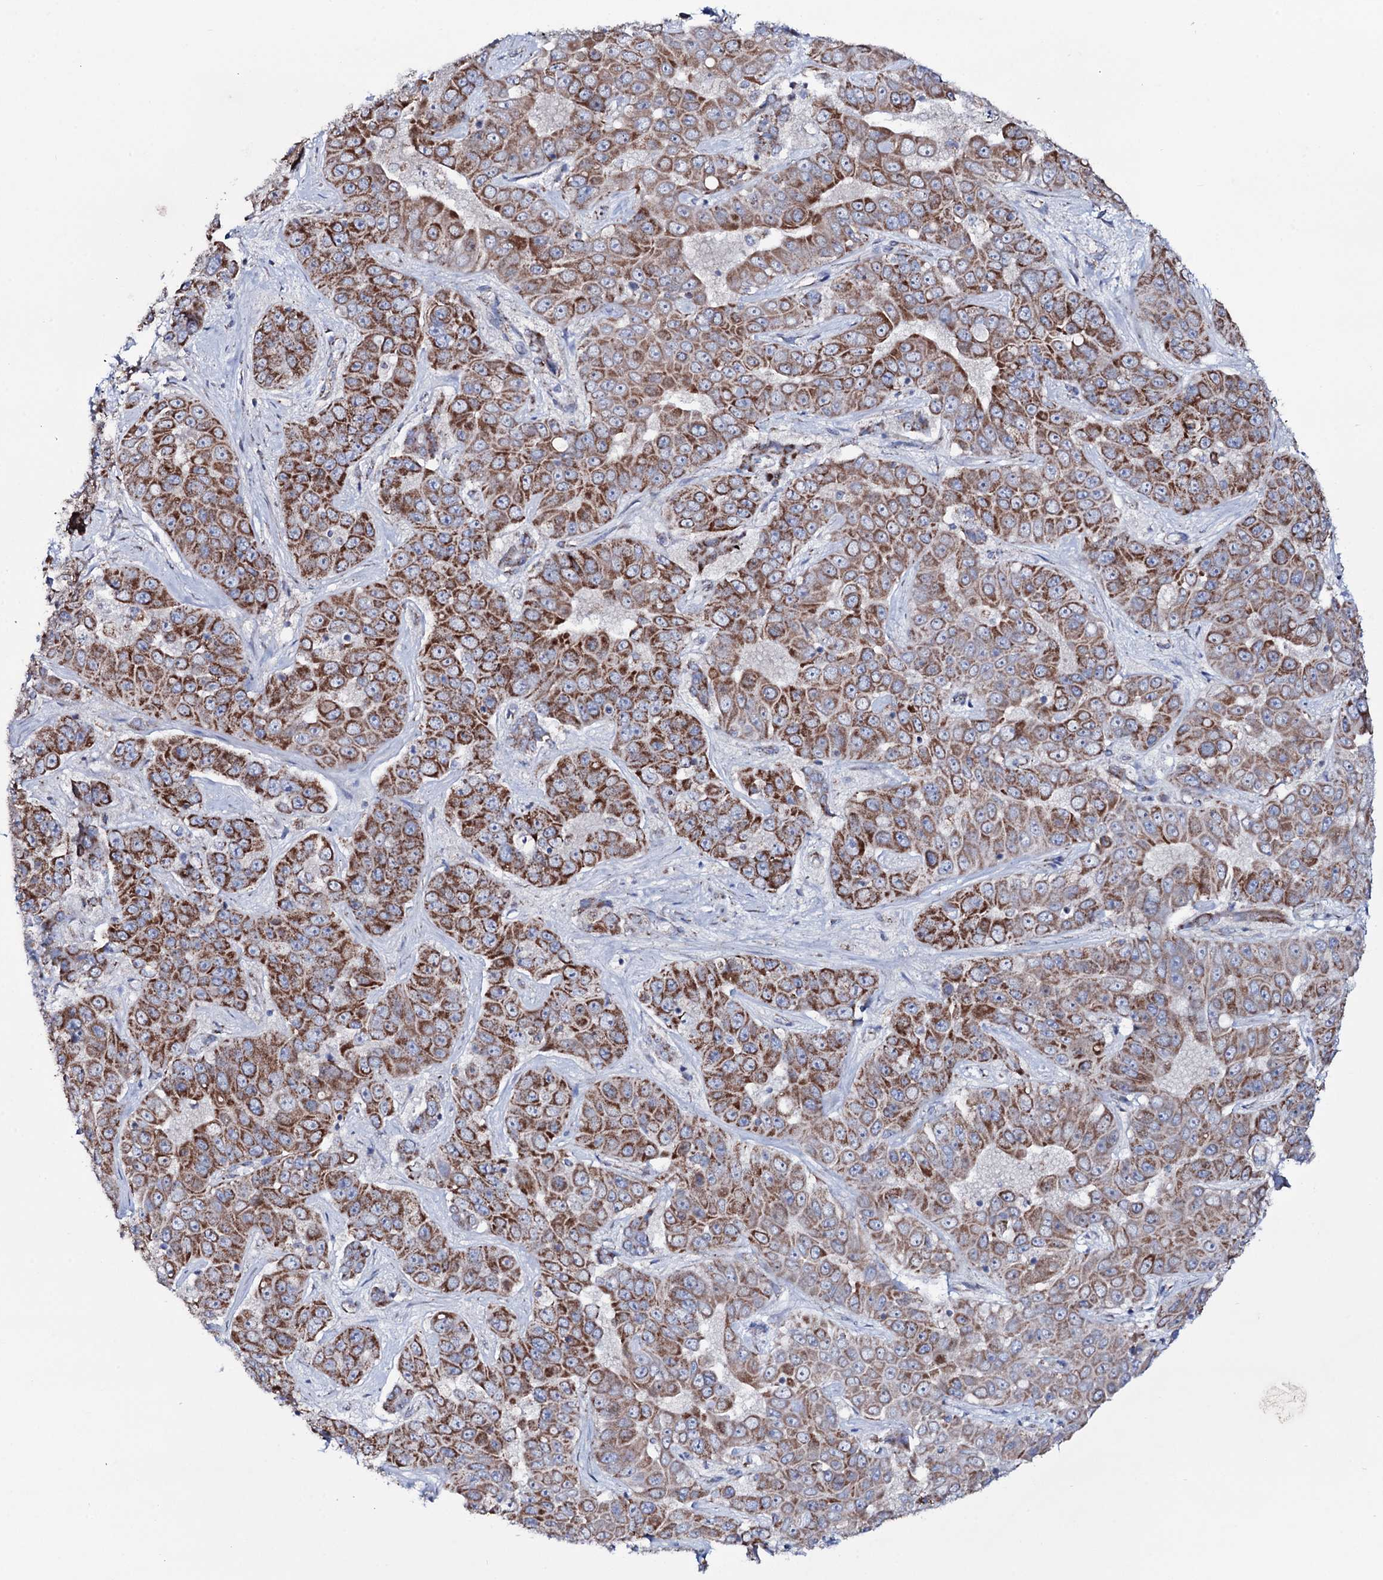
{"staining": {"intensity": "strong", "quantity": ">75%", "location": "cytoplasmic/membranous"}, "tissue": "liver cancer", "cell_type": "Tumor cells", "image_type": "cancer", "snomed": [{"axis": "morphology", "description": "Cholangiocarcinoma"}, {"axis": "topography", "description": "Liver"}], "caption": "Immunohistochemical staining of human cholangiocarcinoma (liver) demonstrates strong cytoplasmic/membranous protein staining in about >75% of tumor cells.", "gene": "MRPS35", "patient": {"sex": "female", "age": 52}}